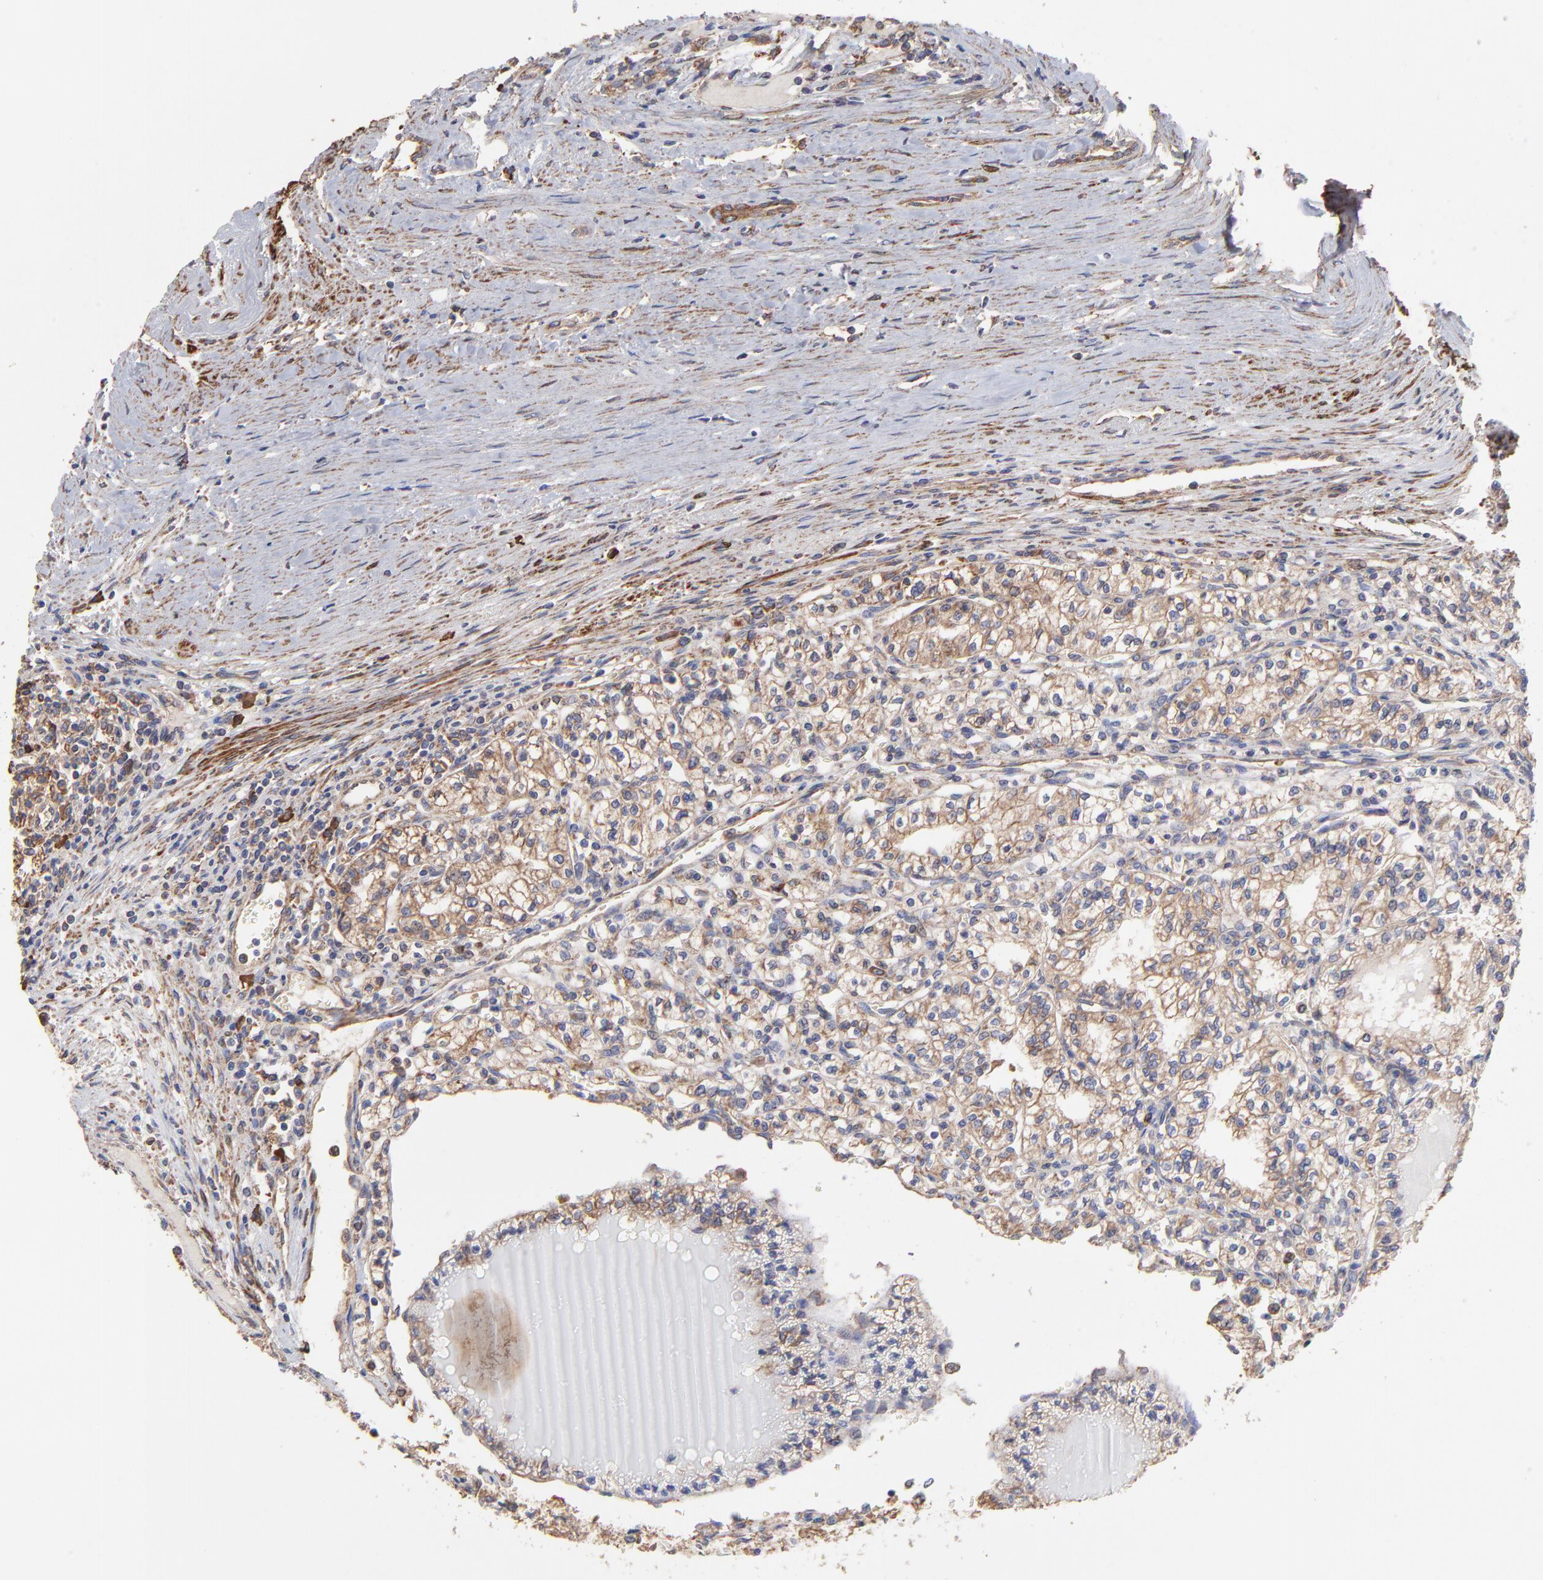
{"staining": {"intensity": "weak", "quantity": ">75%", "location": "cytoplasmic/membranous"}, "tissue": "renal cancer", "cell_type": "Tumor cells", "image_type": "cancer", "snomed": [{"axis": "morphology", "description": "Adenocarcinoma, NOS"}, {"axis": "topography", "description": "Kidney"}], "caption": "Tumor cells reveal low levels of weak cytoplasmic/membranous positivity in approximately >75% of cells in human adenocarcinoma (renal). The protein is shown in brown color, while the nuclei are stained blue.", "gene": "PFKM", "patient": {"sex": "male", "age": 61}}